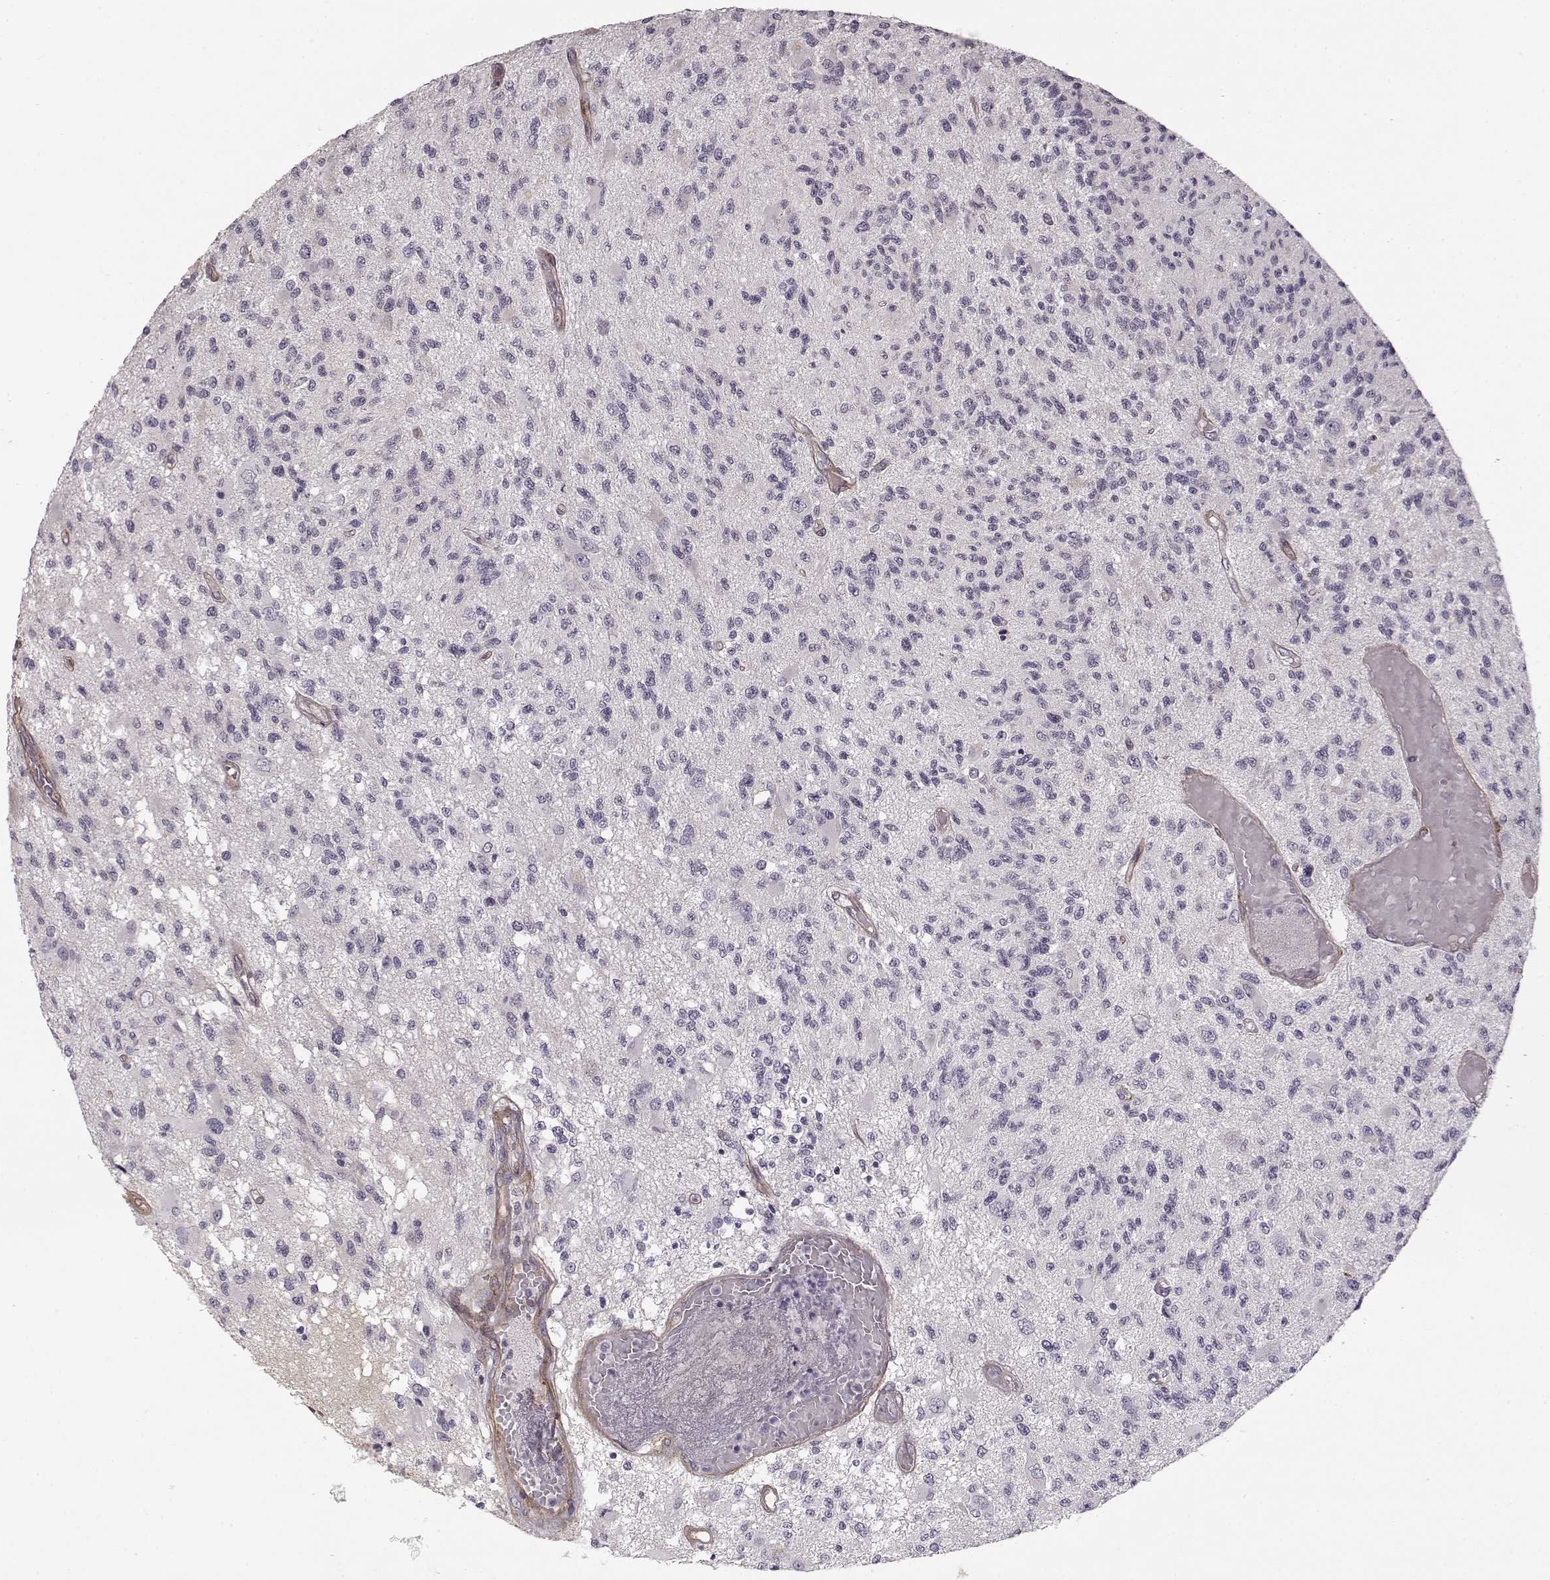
{"staining": {"intensity": "negative", "quantity": "none", "location": "none"}, "tissue": "glioma", "cell_type": "Tumor cells", "image_type": "cancer", "snomed": [{"axis": "morphology", "description": "Glioma, malignant, High grade"}, {"axis": "topography", "description": "Brain"}], "caption": "High power microscopy photomicrograph of an IHC micrograph of glioma, revealing no significant staining in tumor cells. The staining is performed using DAB brown chromogen with nuclei counter-stained in using hematoxylin.", "gene": "LAMB2", "patient": {"sex": "female", "age": 63}}